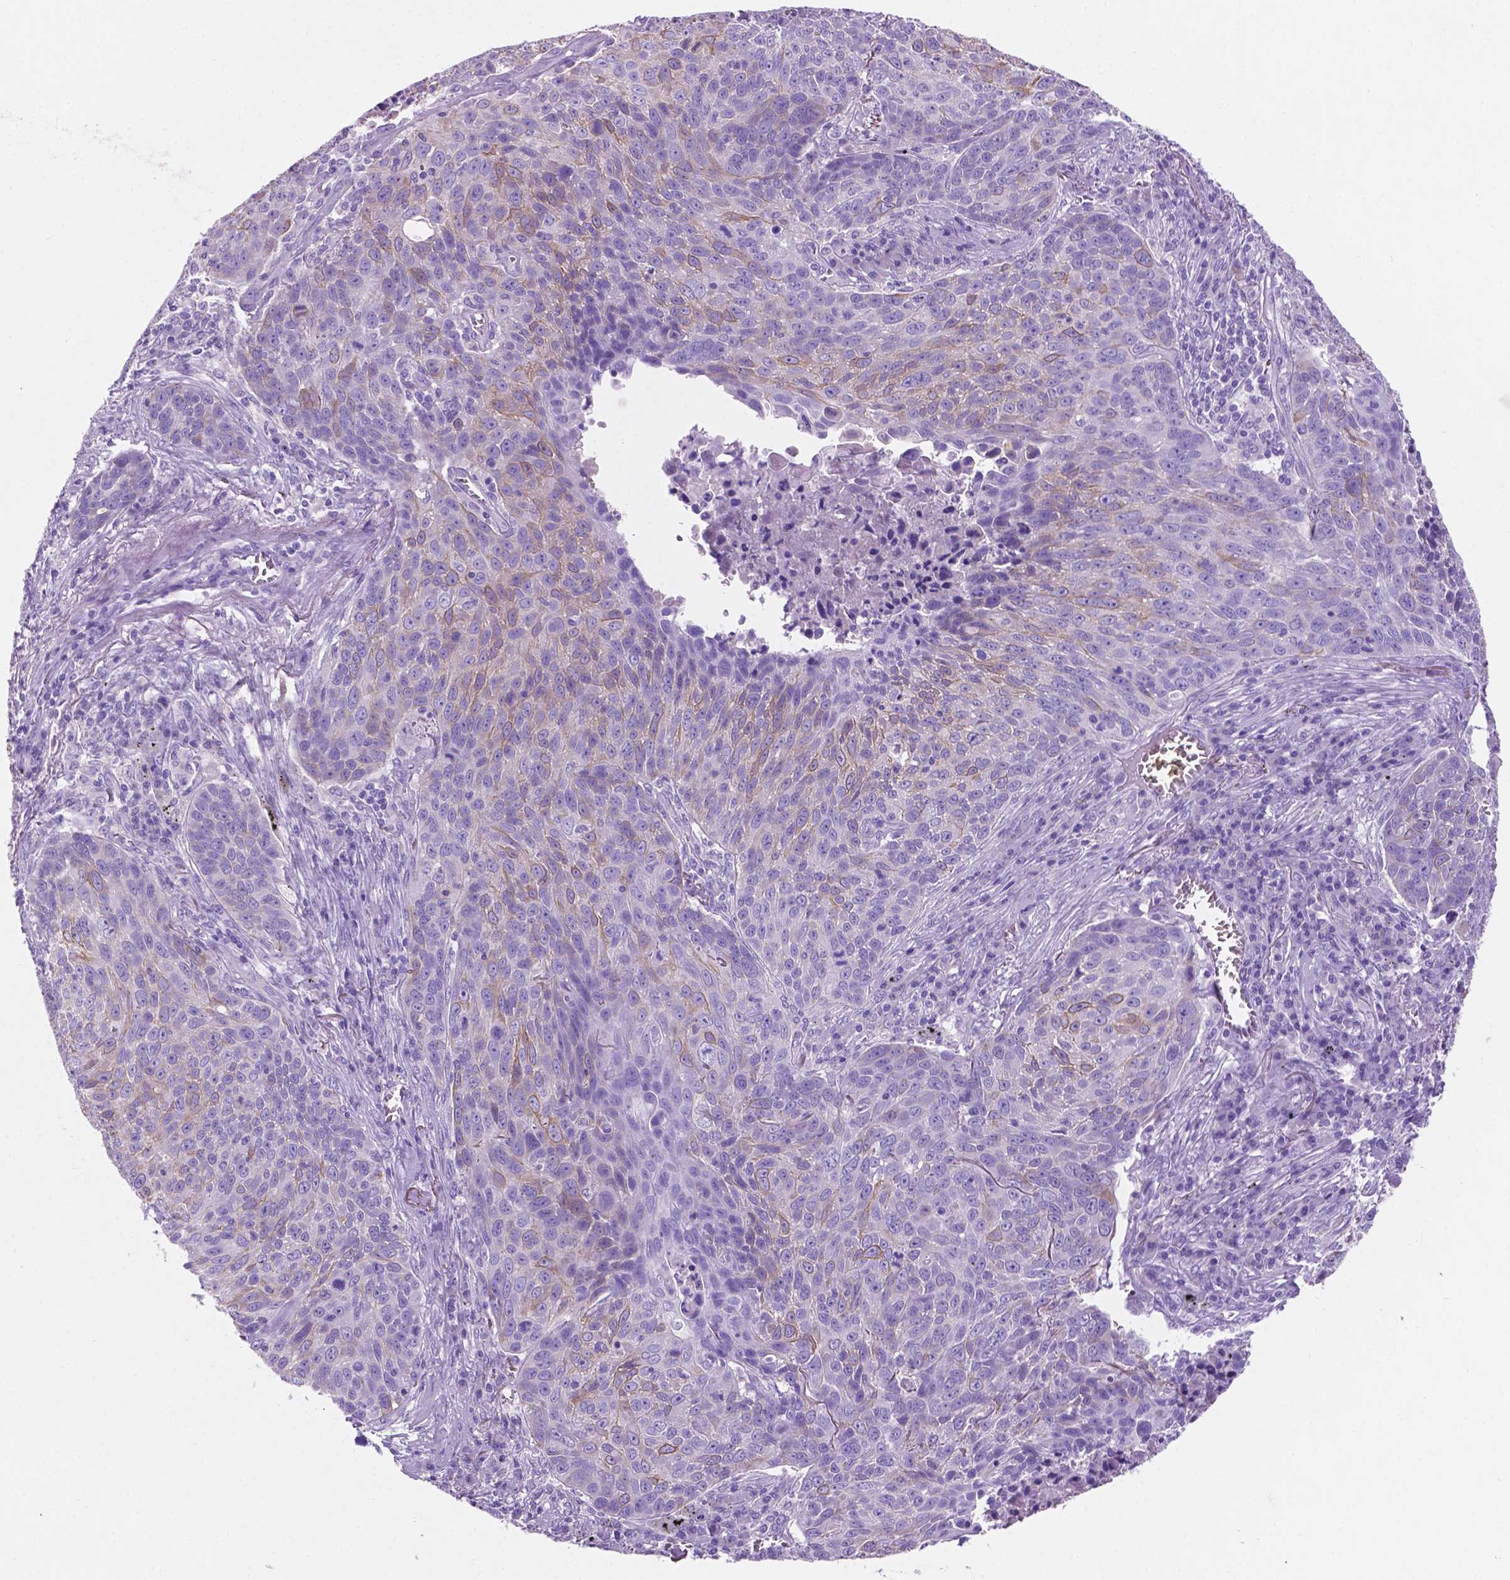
{"staining": {"intensity": "weak", "quantity": "<25%", "location": "cytoplasmic/membranous"}, "tissue": "lung cancer", "cell_type": "Tumor cells", "image_type": "cancer", "snomed": [{"axis": "morphology", "description": "Squamous cell carcinoma, NOS"}, {"axis": "topography", "description": "Lung"}], "caption": "The immunohistochemistry (IHC) image has no significant staining in tumor cells of lung cancer tissue.", "gene": "POU4F1", "patient": {"sex": "male", "age": 78}}